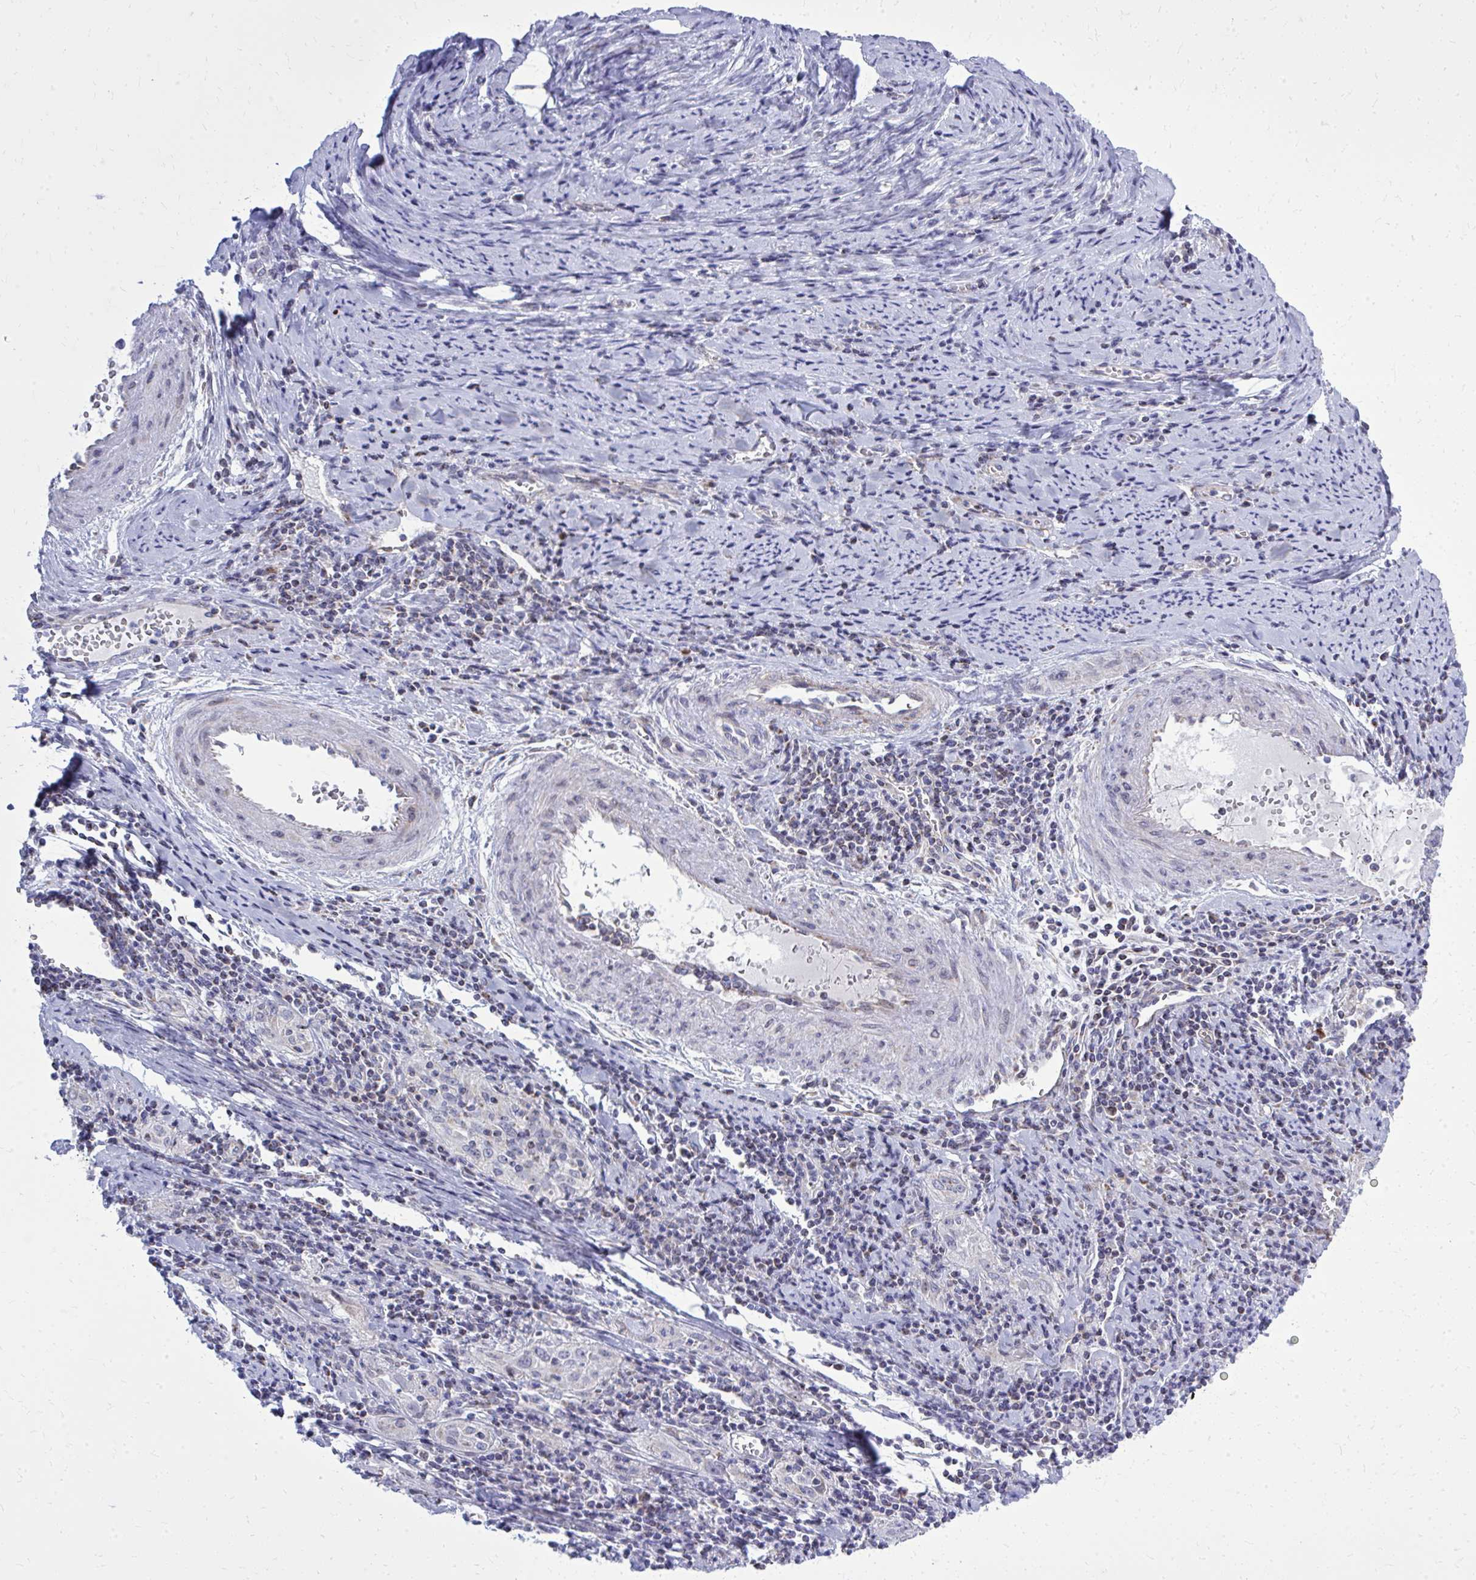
{"staining": {"intensity": "weak", "quantity": "<25%", "location": "cytoplasmic/membranous"}, "tissue": "cervical cancer", "cell_type": "Tumor cells", "image_type": "cancer", "snomed": [{"axis": "morphology", "description": "Squamous cell carcinoma, NOS"}, {"axis": "topography", "description": "Cervix"}], "caption": "This is a photomicrograph of immunohistochemistry staining of squamous cell carcinoma (cervical), which shows no positivity in tumor cells.", "gene": "ZNF362", "patient": {"sex": "female", "age": 57}}